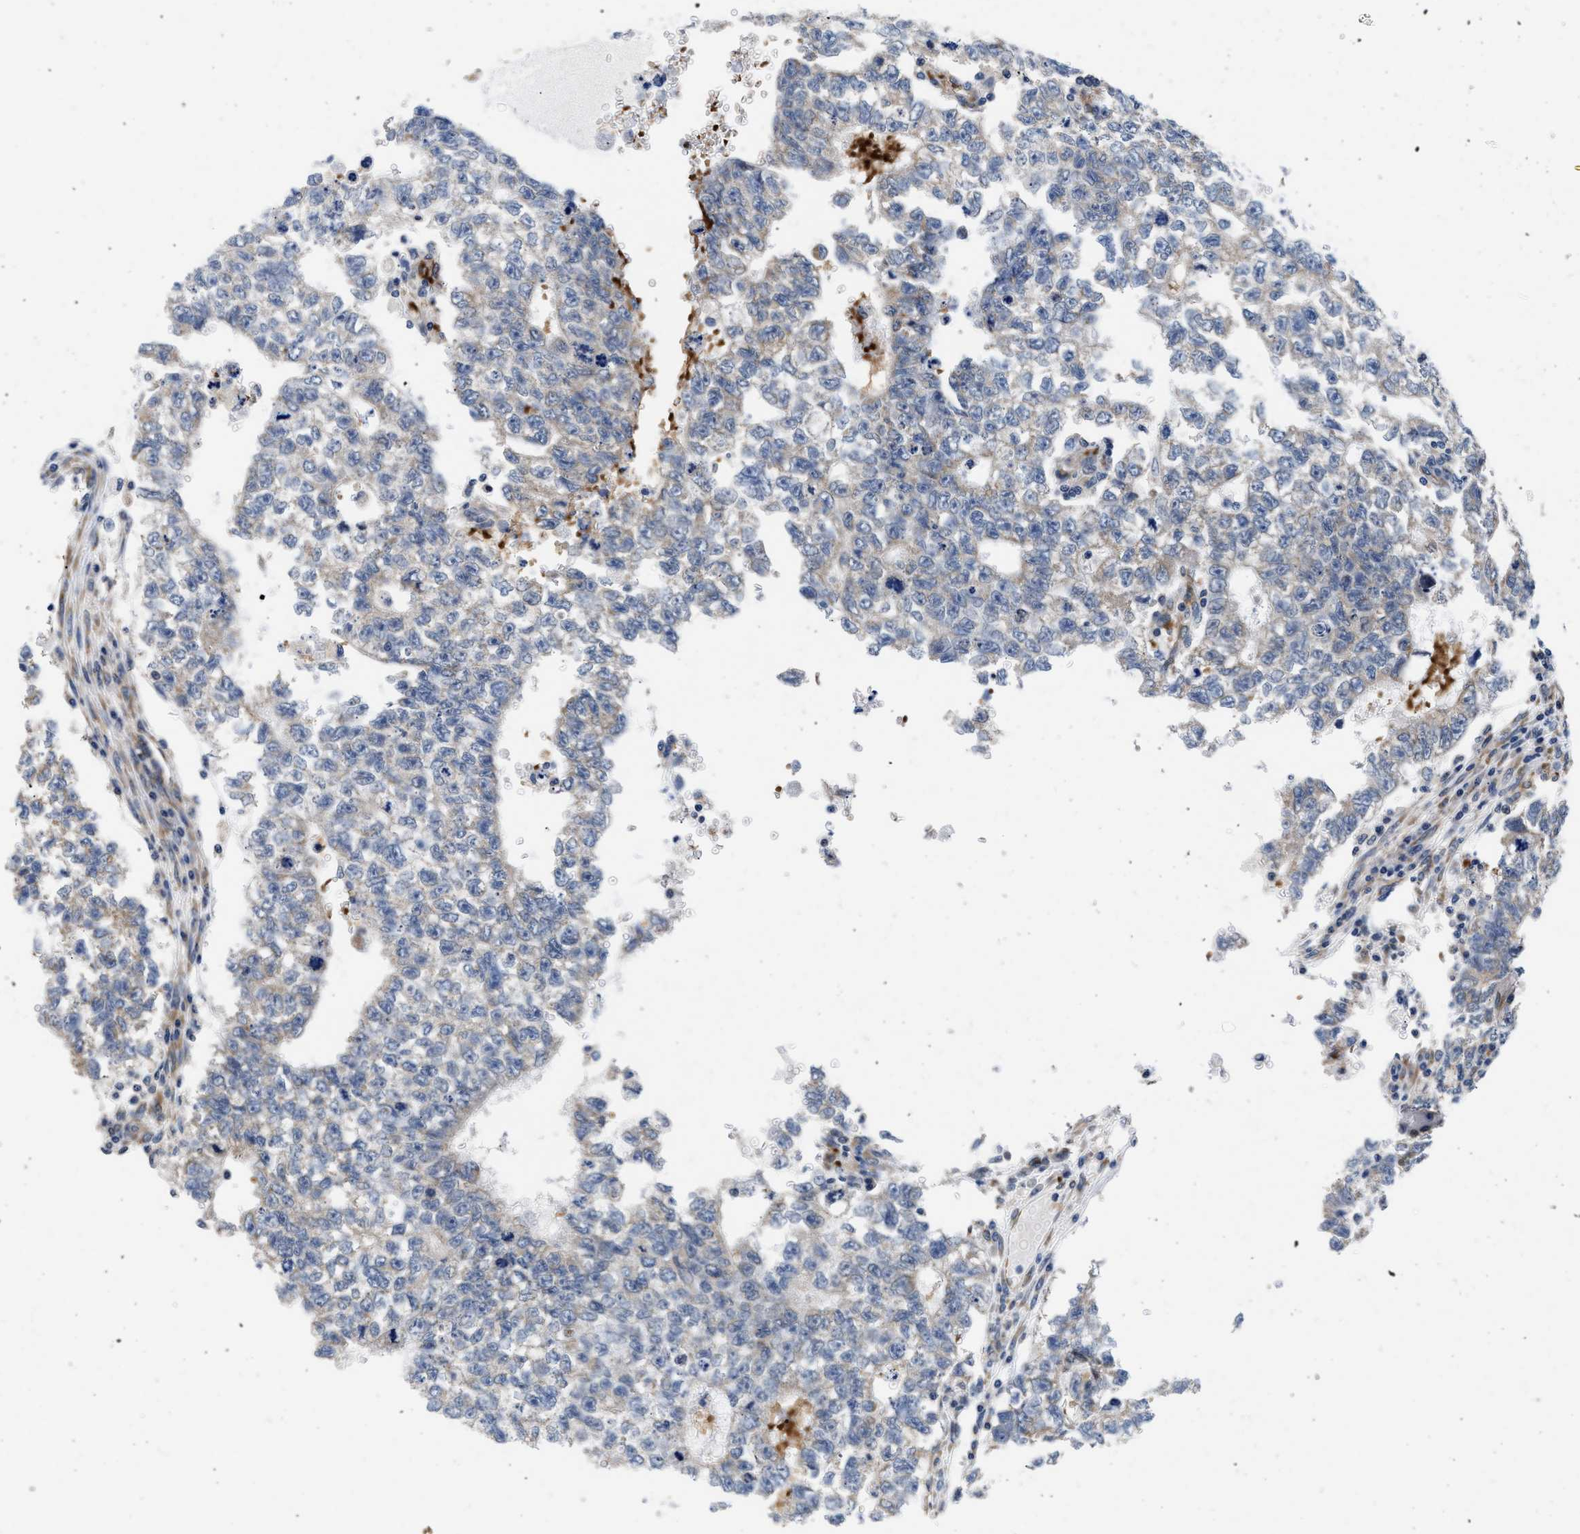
{"staining": {"intensity": "negative", "quantity": "none", "location": "none"}, "tissue": "testis cancer", "cell_type": "Tumor cells", "image_type": "cancer", "snomed": [{"axis": "morphology", "description": "Seminoma, NOS"}, {"axis": "morphology", "description": "Carcinoma, Embryonal, NOS"}, {"axis": "topography", "description": "Testis"}], "caption": "Seminoma (testis) was stained to show a protein in brown. There is no significant expression in tumor cells. (Brightfield microscopy of DAB (3,3'-diaminobenzidine) immunohistochemistry (IHC) at high magnification).", "gene": "RINT1", "patient": {"sex": "male", "age": 38}}